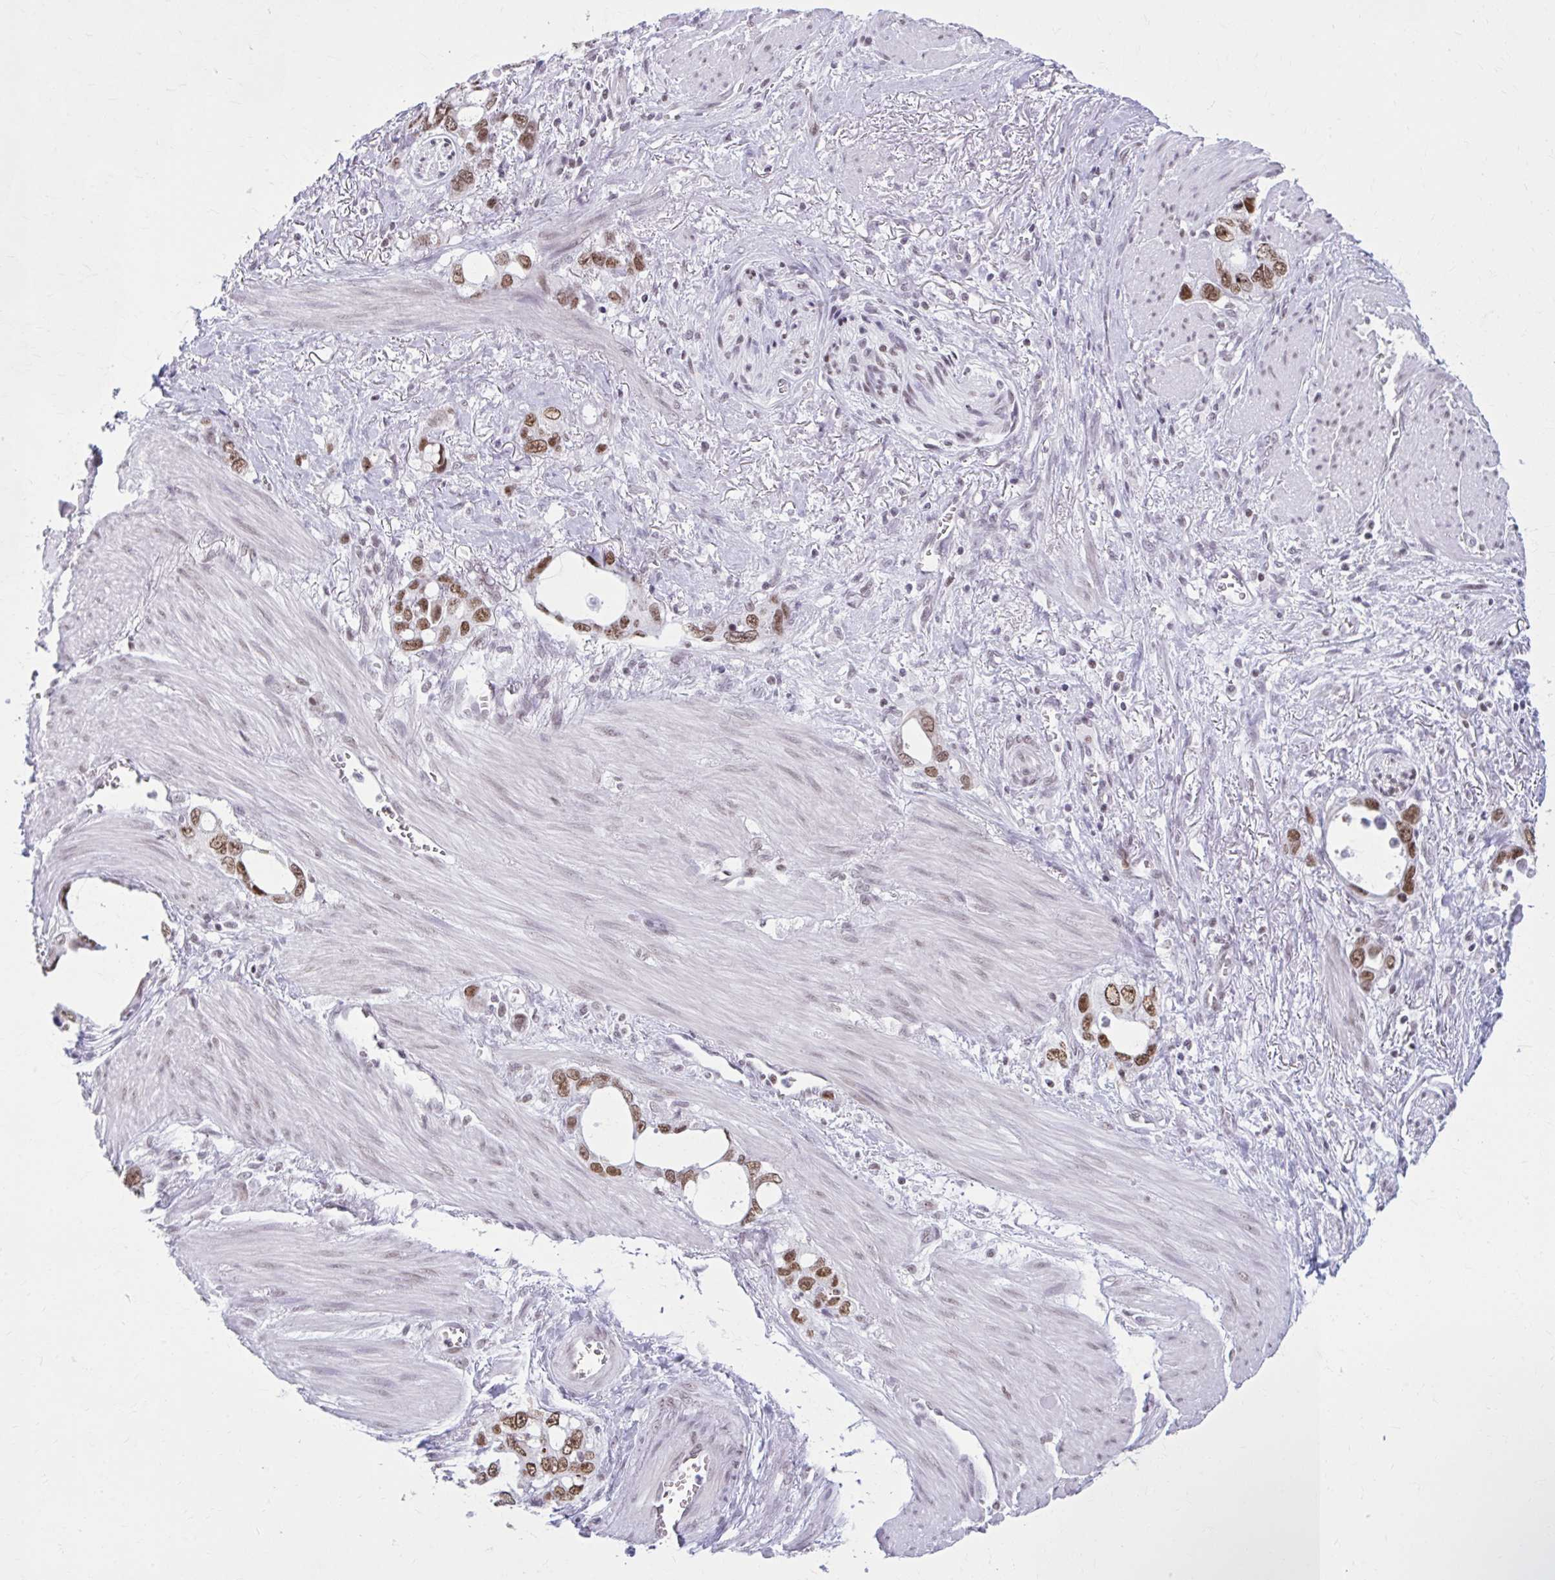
{"staining": {"intensity": "moderate", "quantity": ">75%", "location": "nuclear"}, "tissue": "stomach cancer", "cell_type": "Tumor cells", "image_type": "cancer", "snomed": [{"axis": "morphology", "description": "Adenocarcinoma, NOS"}, {"axis": "topography", "description": "Stomach, upper"}], "caption": "Protein expression analysis of human stomach adenocarcinoma reveals moderate nuclear expression in approximately >75% of tumor cells.", "gene": "PABIR1", "patient": {"sex": "male", "age": 74}}